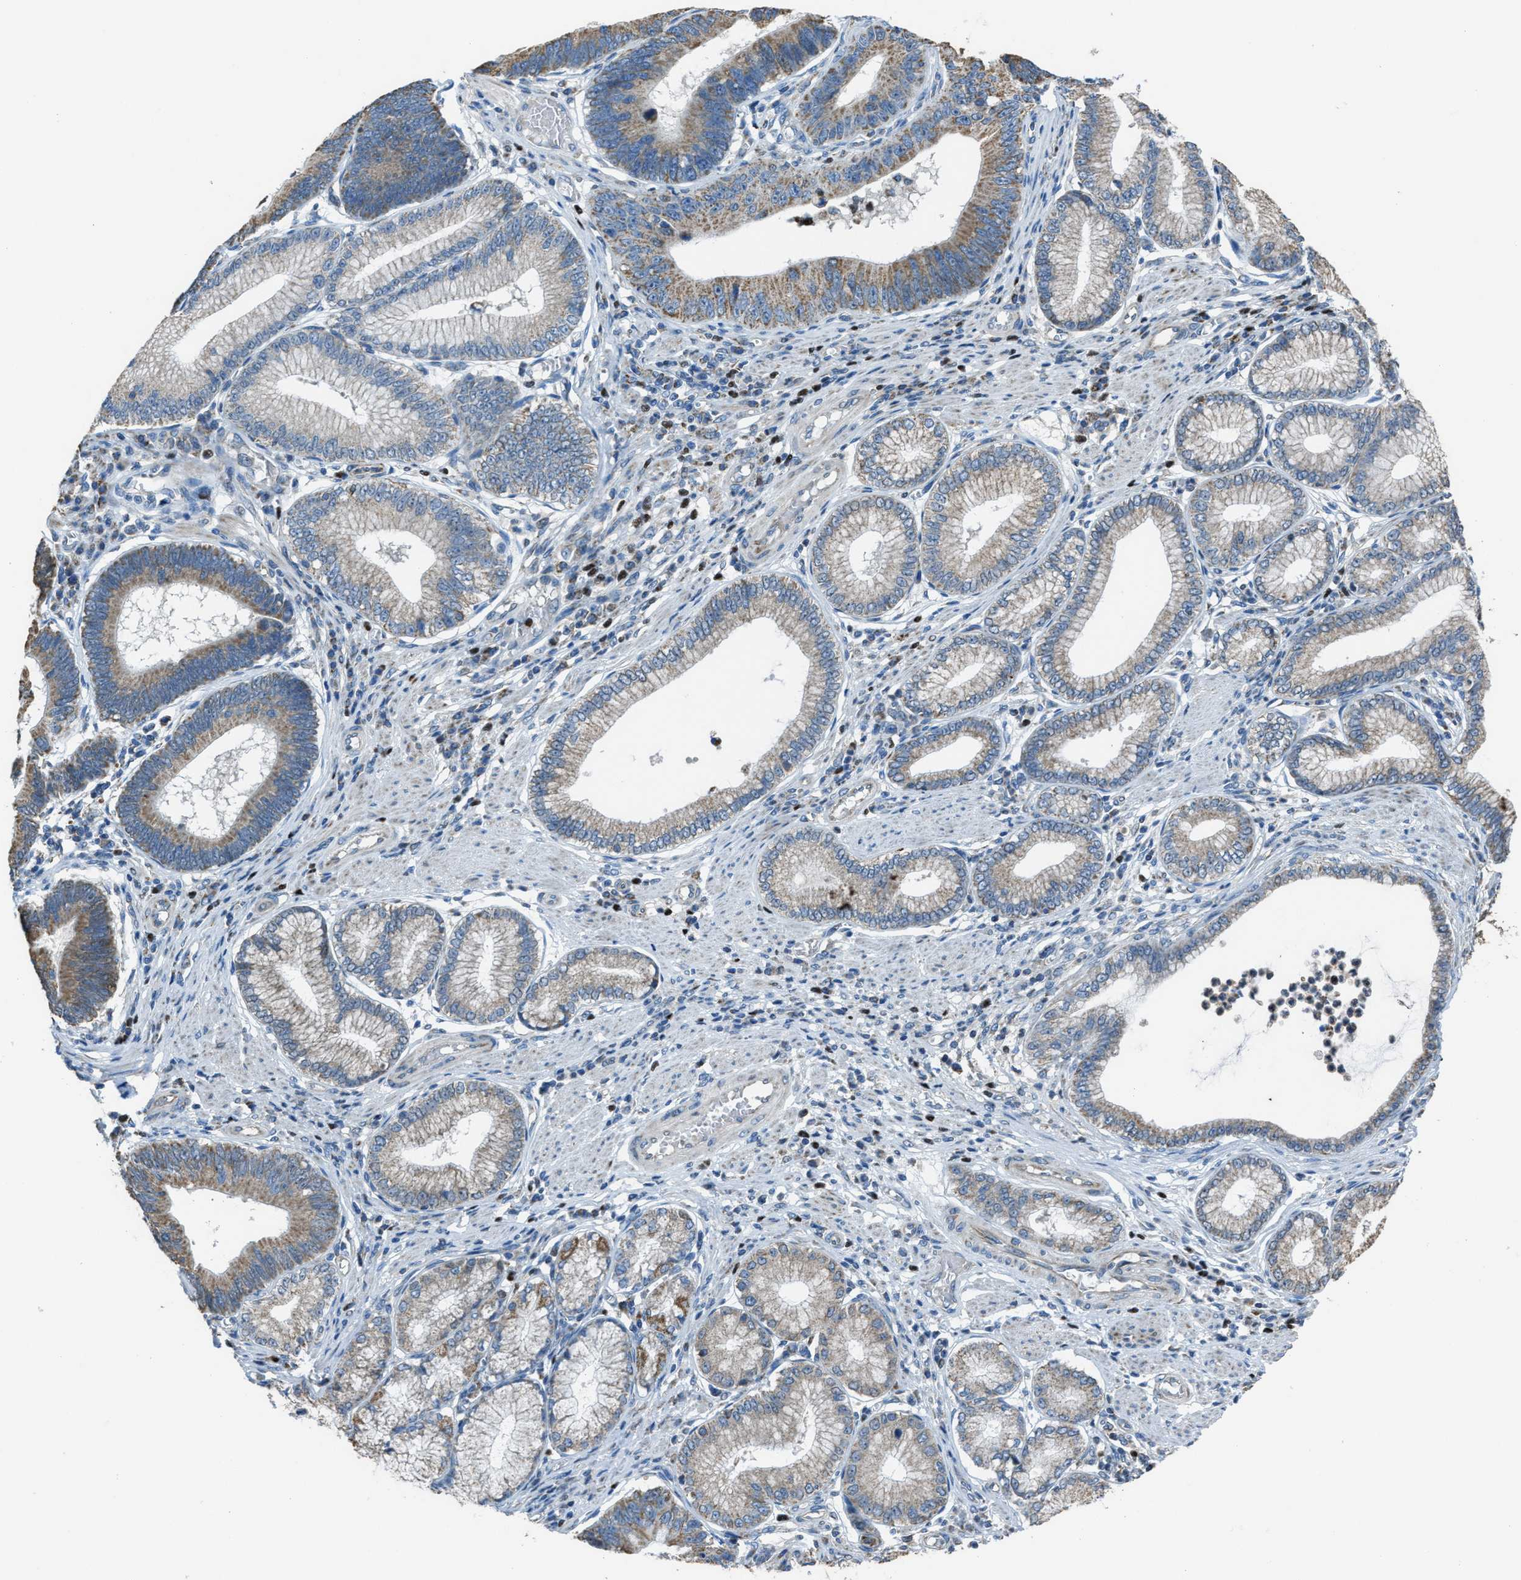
{"staining": {"intensity": "moderate", "quantity": "25%-75%", "location": "cytoplasmic/membranous"}, "tissue": "stomach cancer", "cell_type": "Tumor cells", "image_type": "cancer", "snomed": [{"axis": "morphology", "description": "Adenocarcinoma, NOS"}, {"axis": "topography", "description": "Stomach"}], "caption": "Moderate cytoplasmic/membranous positivity for a protein is seen in approximately 25%-75% of tumor cells of stomach cancer using immunohistochemistry (IHC).", "gene": "SLC25A11", "patient": {"sex": "male", "age": 59}}